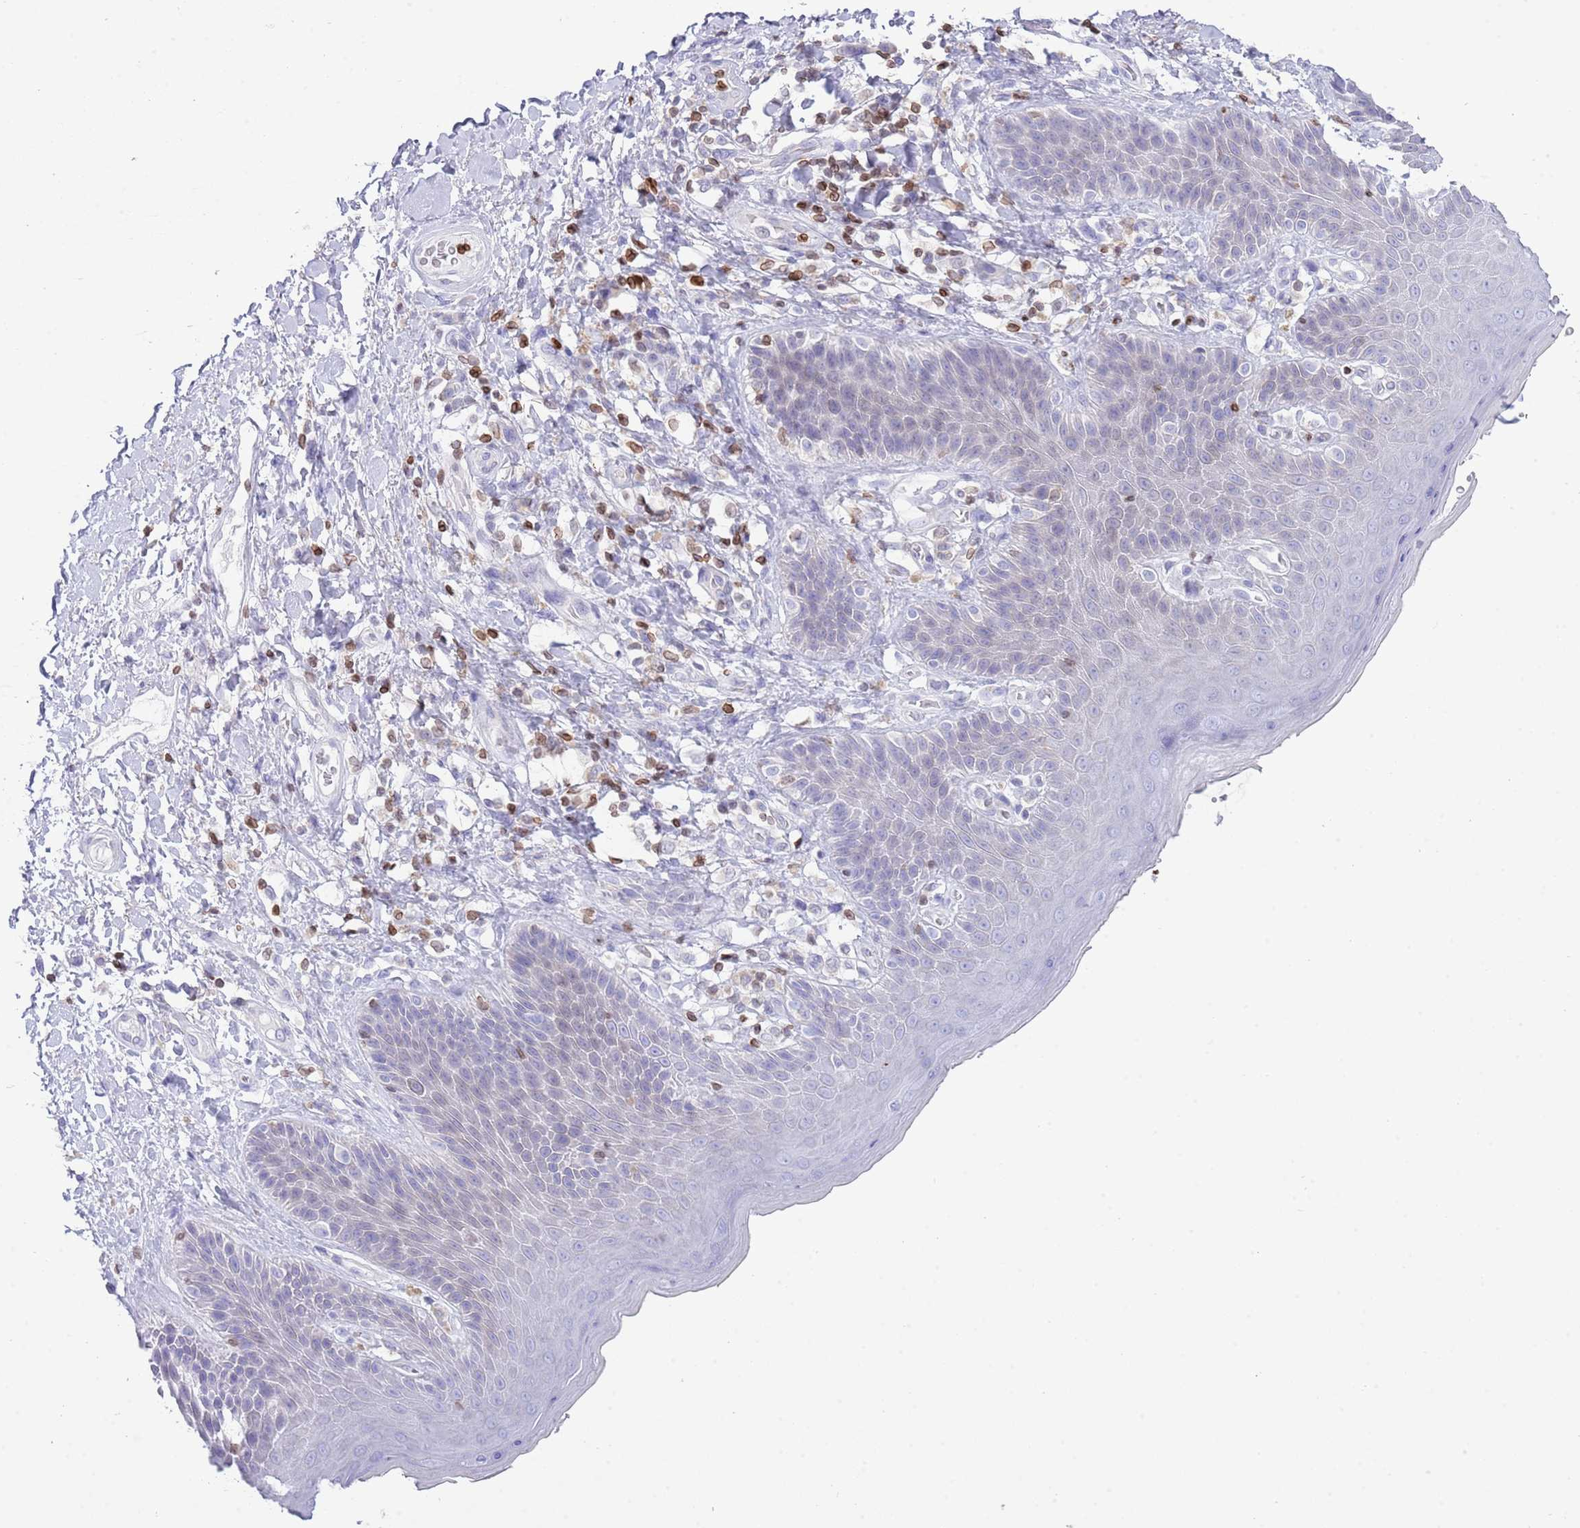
{"staining": {"intensity": "negative", "quantity": "none", "location": "none"}, "tissue": "skin", "cell_type": "Epidermal cells", "image_type": "normal", "snomed": [{"axis": "morphology", "description": "Normal tissue, NOS"}, {"axis": "topography", "description": "Anal"}], "caption": "Micrograph shows no protein staining in epidermal cells of benign skin. (DAB IHC with hematoxylin counter stain).", "gene": "LBR", "patient": {"sex": "female", "age": 89}}